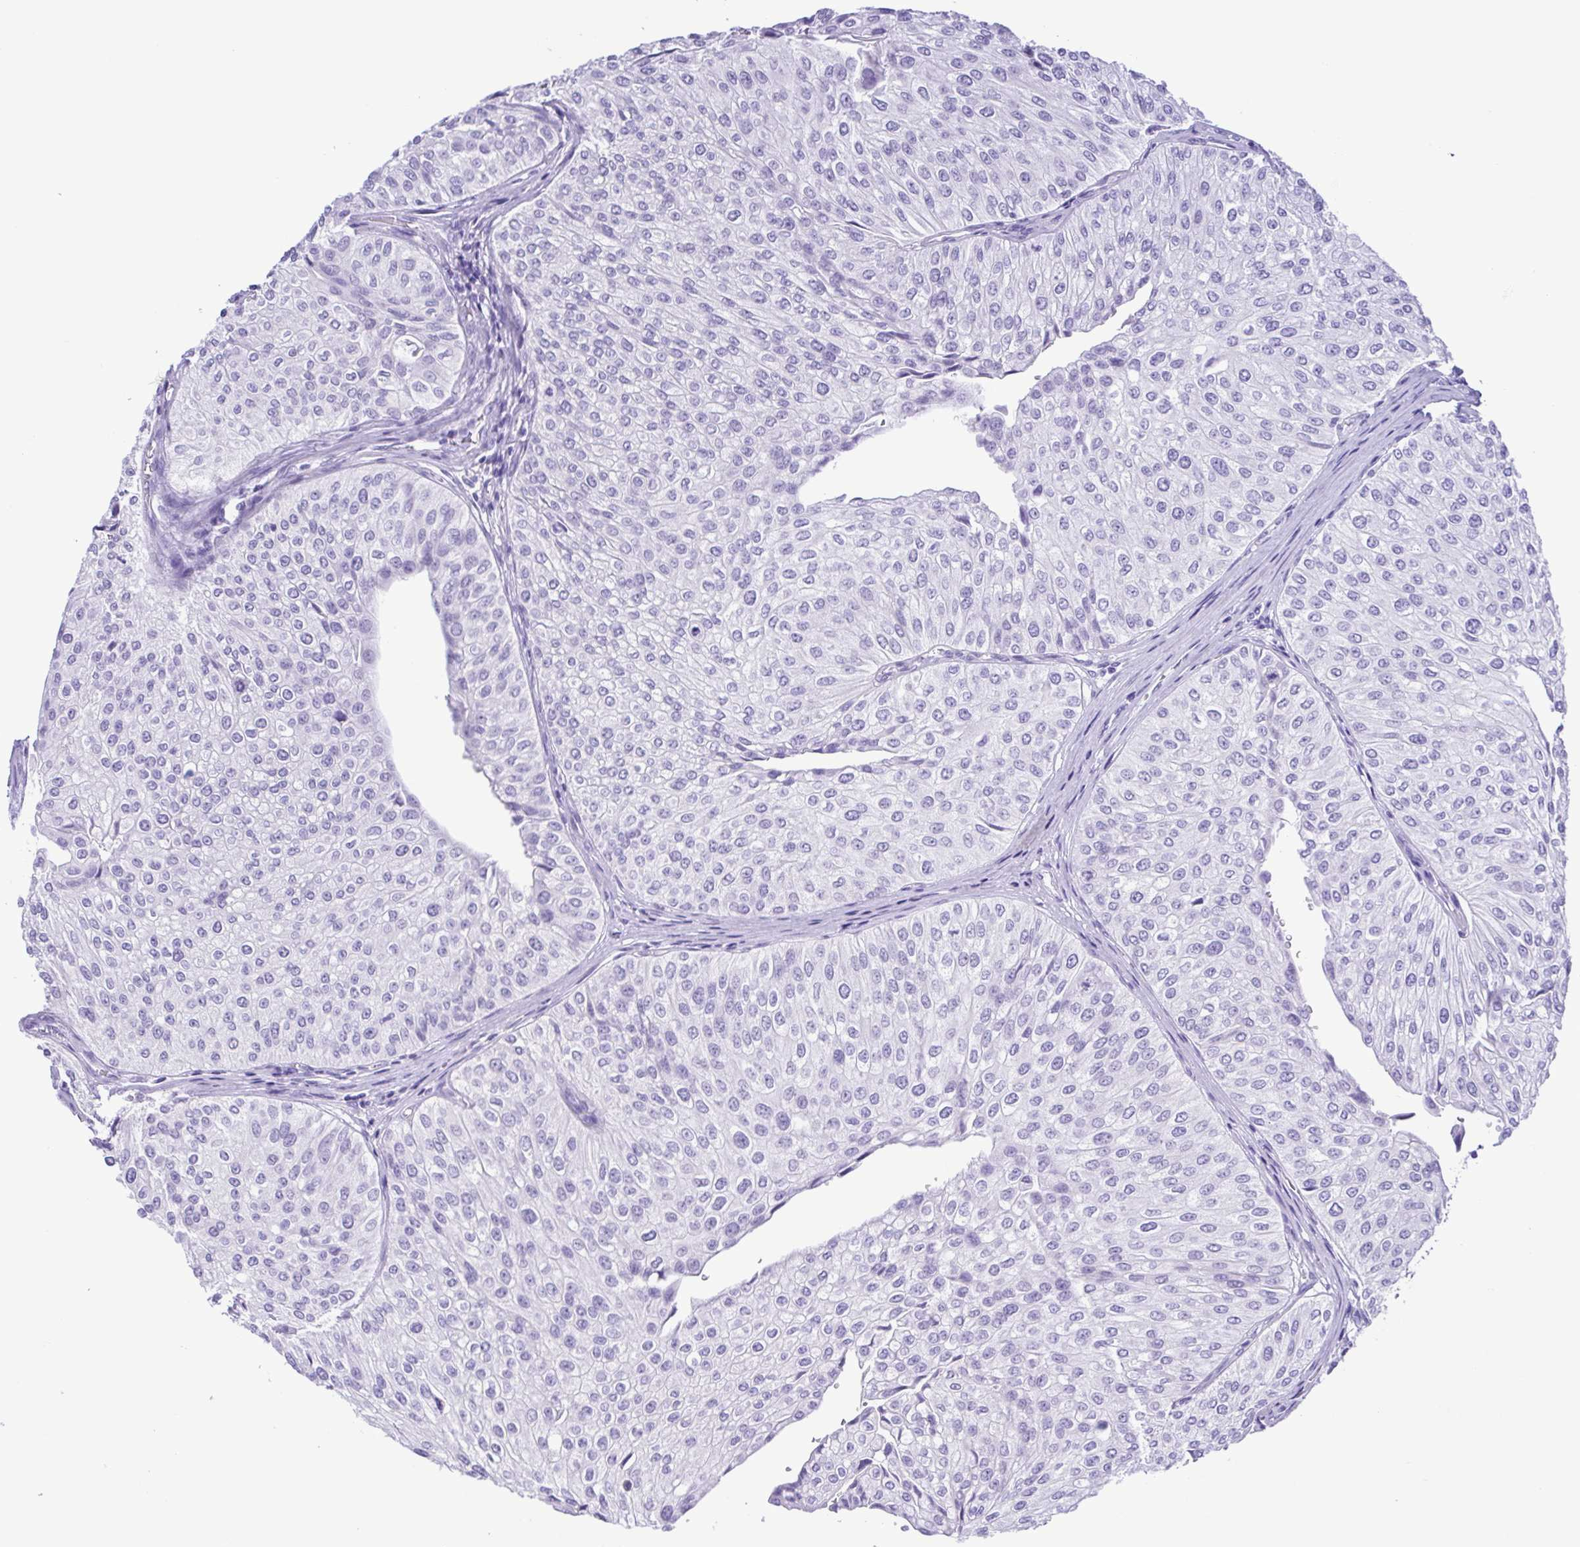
{"staining": {"intensity": "negative", "quantity": "none", "location": "none"}, "tissue": "urothelial cancer", "cell_type": "Tumor cells", "image_type": "cancer", "snomed": [{"axis": "morphology", "description": "Urothelial carcinoma, NOS"}, {"axis": "topography", "description": "Urinary bladder"}], "caption": "IHC micrograph of neoplastic tissue: urothelial cancer stained with DAB (3,3'-diaminobenzidine) exhibits no significant protein staining in tumor cells.", "gene": "CASP14", "patient": {"sex": "male", "age": 67}}